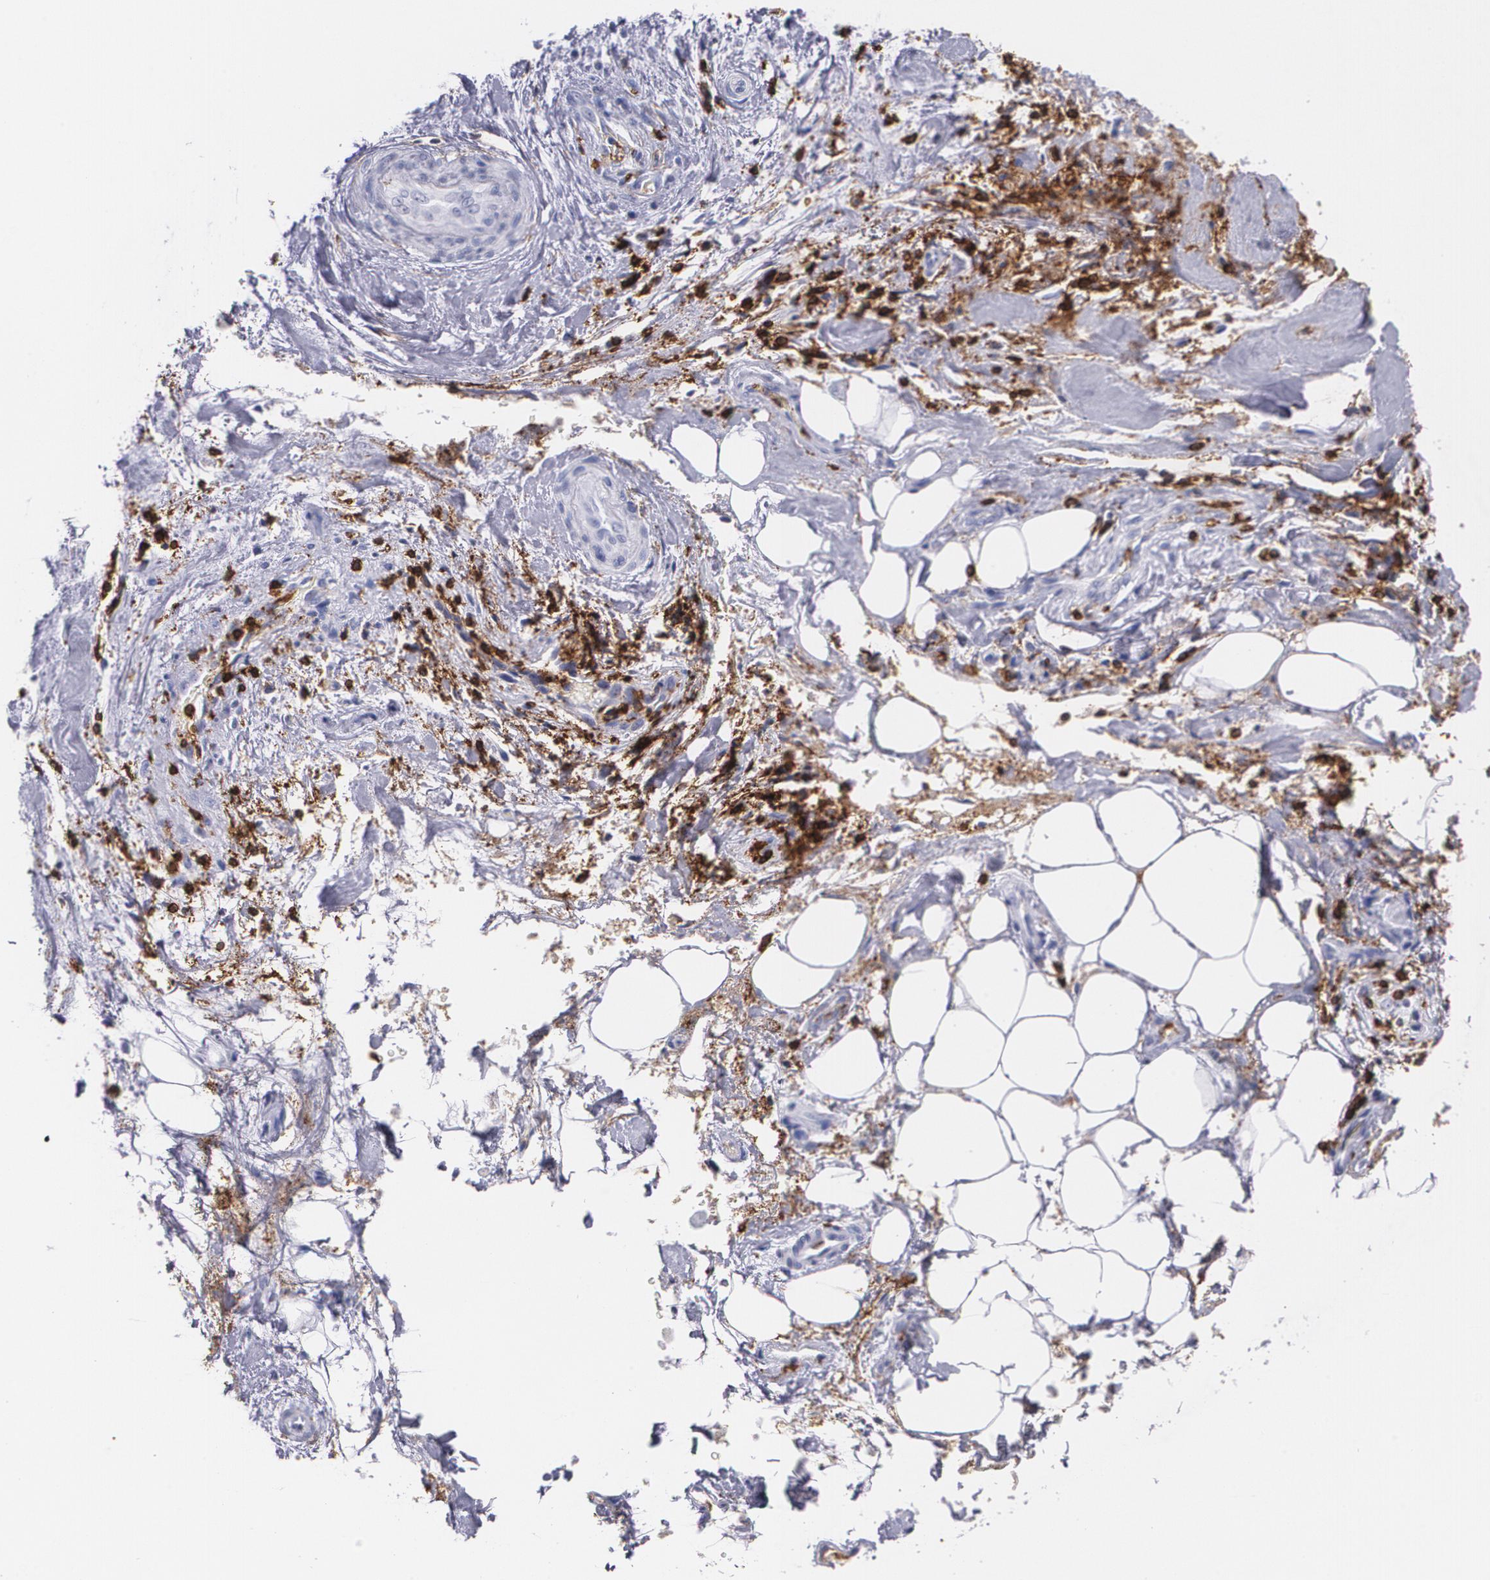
{"staining": {"intensity": "negative", "quantity": "none", "location": "none"}, "tissue": "liver cancer", "cell_type": "Tumor cells", "image_type": "cancer", "snomed": [{"axis": "morphology", "description": "Cholangiocarcinoma"}, {"axis": "topography", "description": "Liver"}], "caption": "DAB (3,3'-diaminobenzidine) immunohistochemical staining of liver cholangiocarcinoma reveals no significant positivity in tumor cells.", "gene": "PTPRC", "patient": {"sex": "male", "age": 58}}